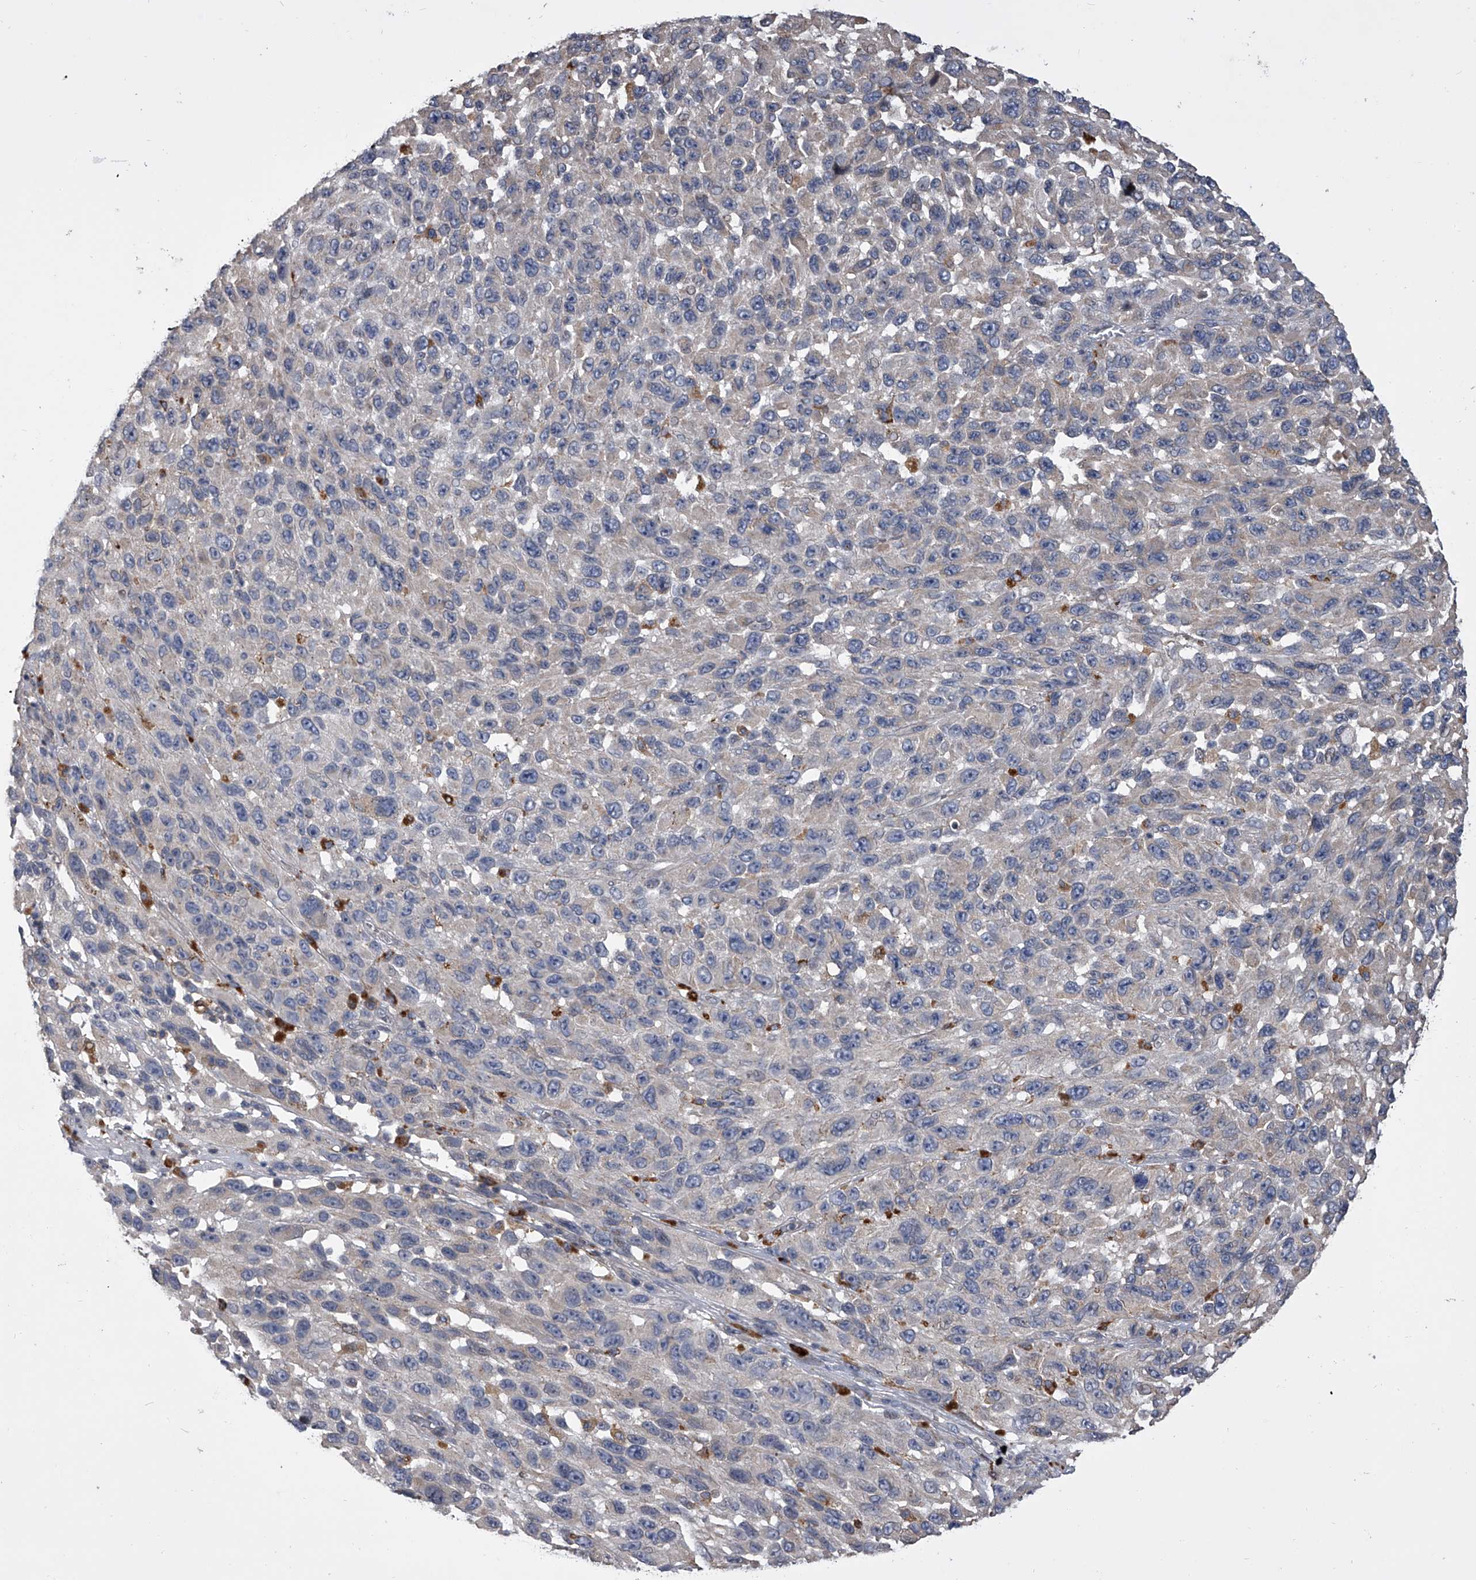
{"staining": {"intensity": "negative", "quantity": "none", "location": "none"}, "tissue": "melanoma", "cell_type": "Tumor cells", "image_type": "cancer", "snomed": [{"axis": "morphology", "description": "Malignant melanoma, NOS"}, {"axis": "topography", "description": "Skin"}], "caption": "Melanoma was stained to show a protein in brown. There is no significant staining in tumor cells. Nuclei are stained in blue.", "gene": "TRIM8", "patient": {"sex": "female", "age": 96}}